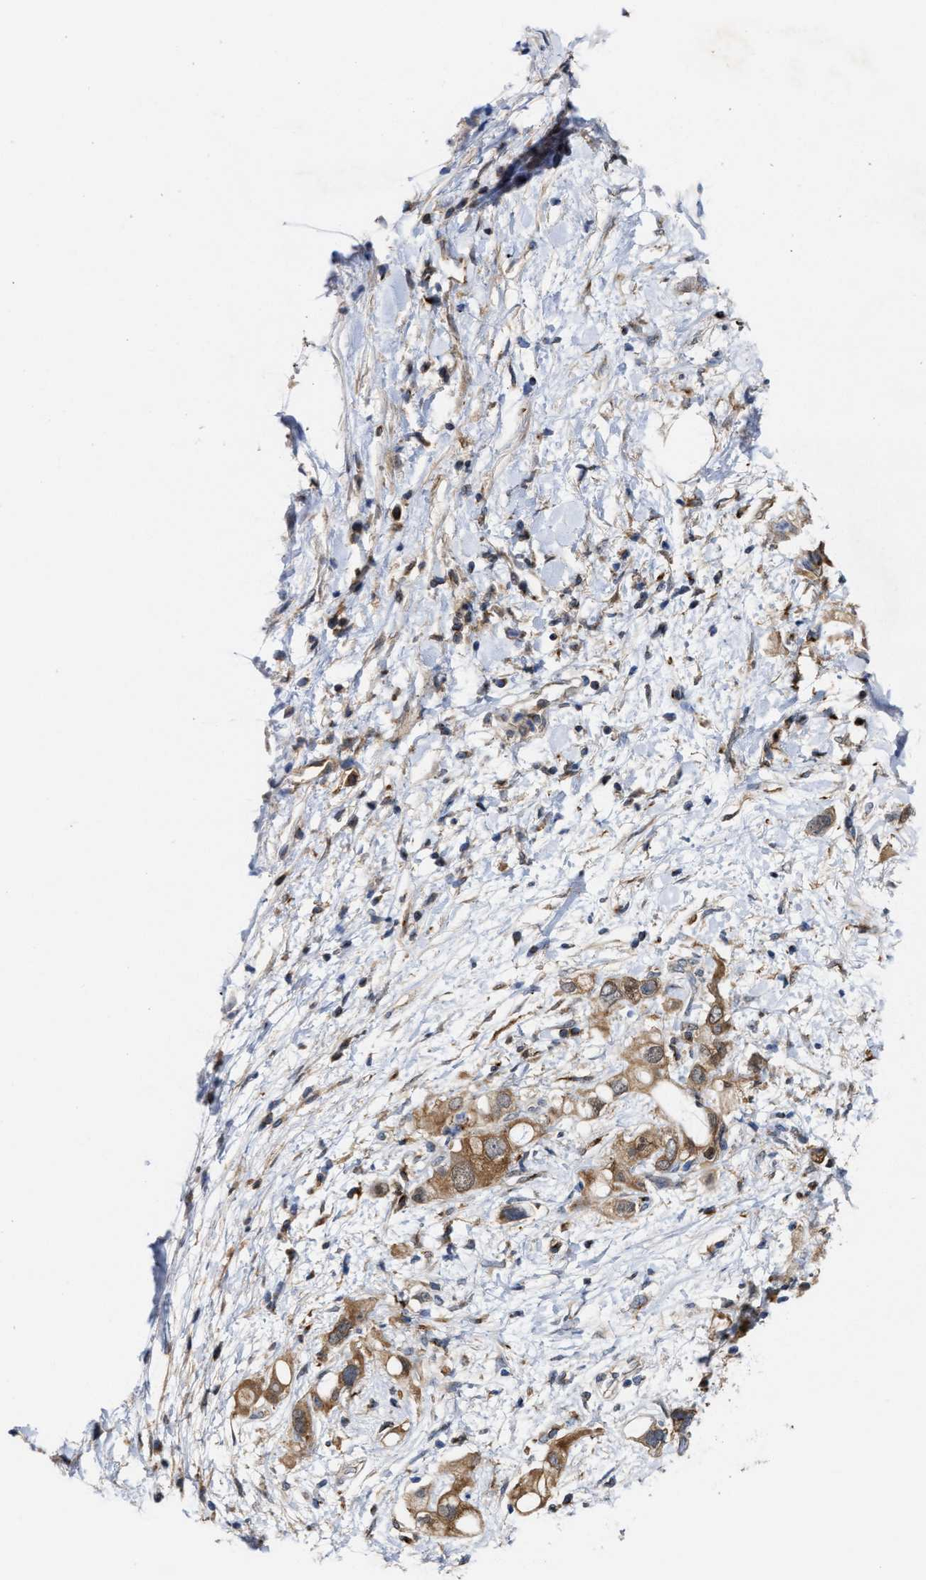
{"staining": {"intensity": "moderate", "quantity": ">75%", "location": "cytoplasmic/membranous,nuclear"}, "tissue": "pancreatic cancer", "cell_type": "Tumor cells", "image_type": "cancer", "snomed": [{"axis": "morphology", "description": "Adenocarcinoma, NOS"}, {"axis": "topography", "description": "Pancreas"}], "caption": "An IHC histopathology image of tumor tissue is shown. Protein staining in brown highlights moderate cytoplasmic/membranous and nuclear positivity in pancreatic cancer (adenocarcinoma) within tumor cells.", "gene": "BBLN", "patient": {"sex": "female", "age": 56}}